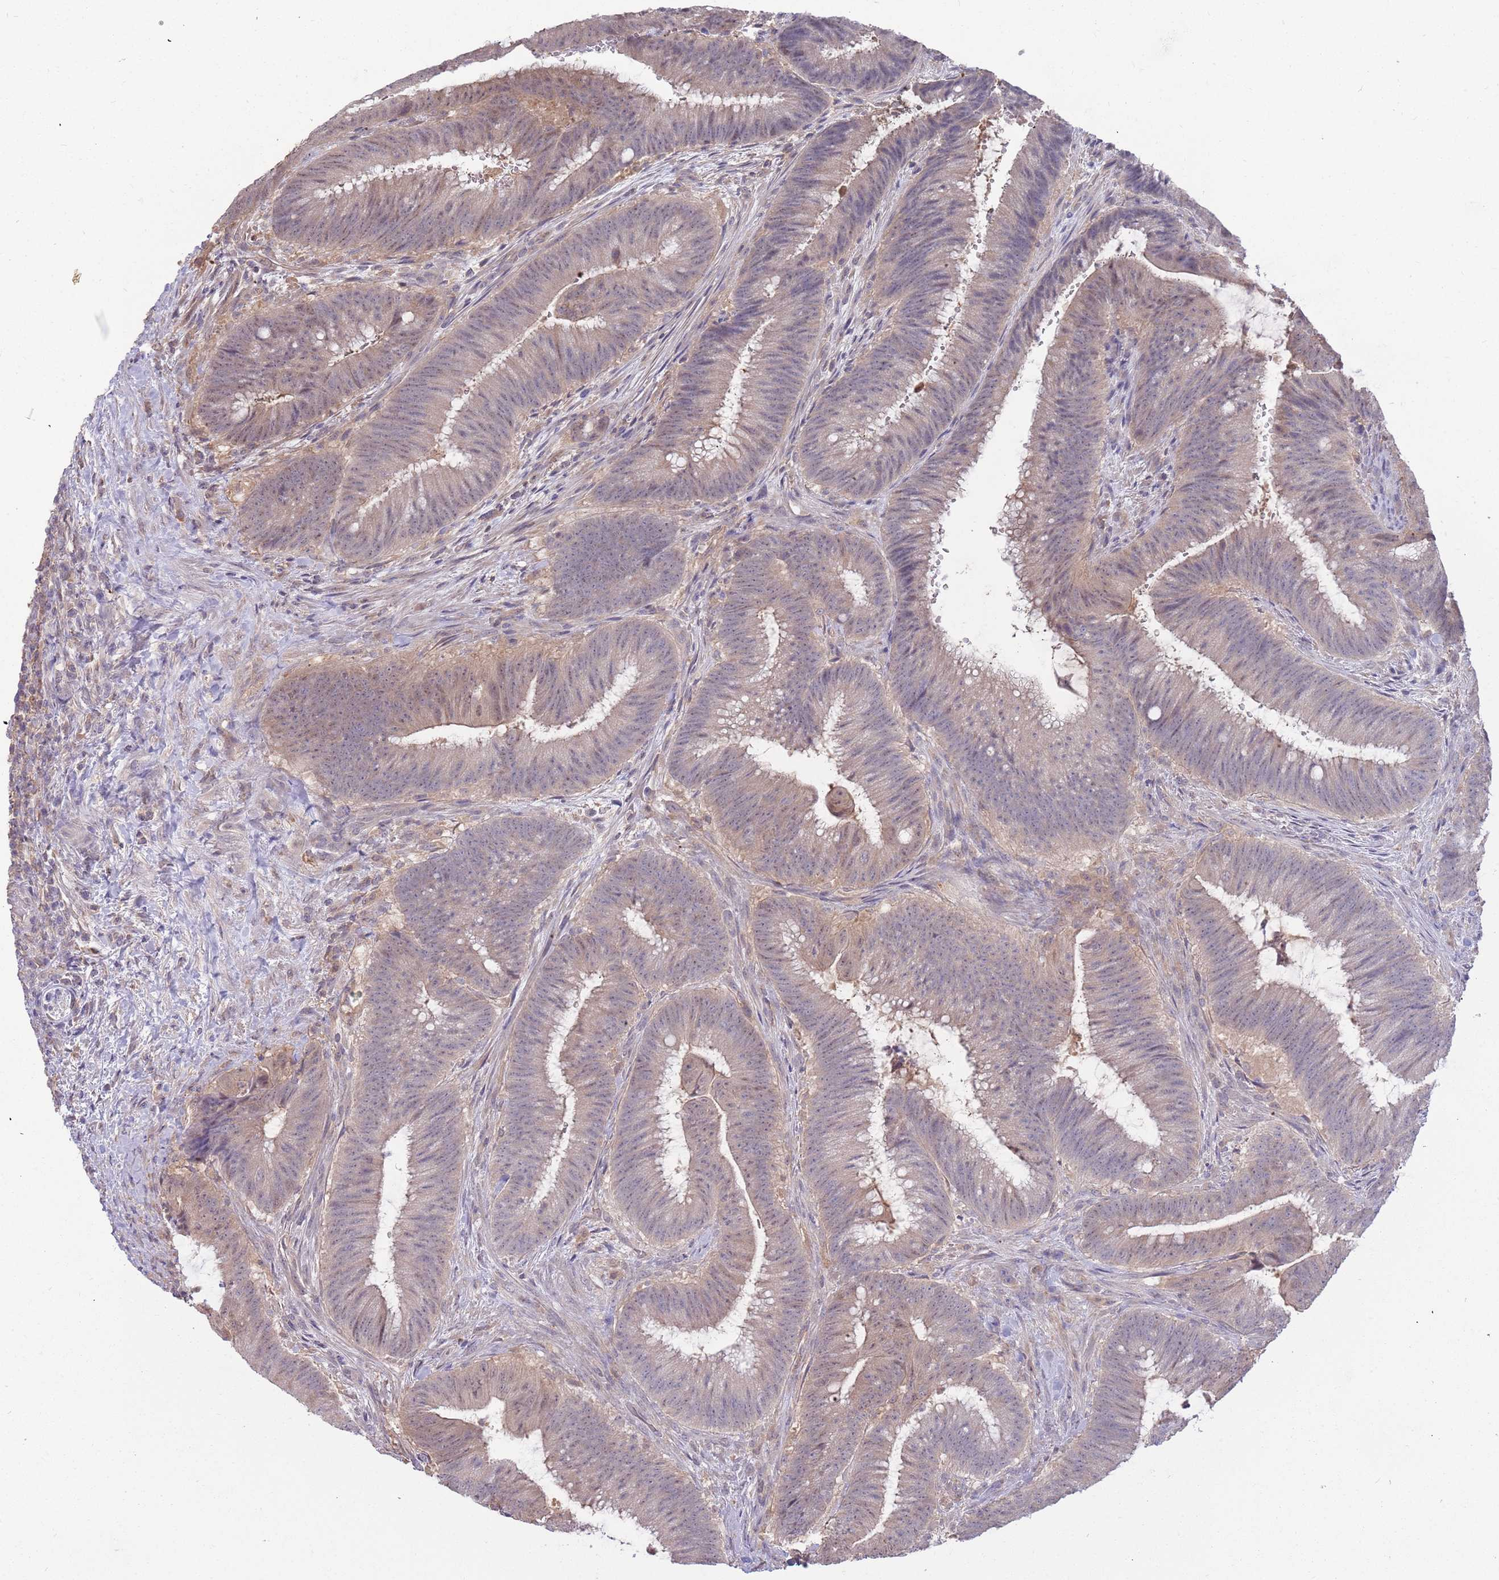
{"staining": {"intensity": "weak", "quantity": ">75%", "location": "cytoplasmic/membranous,nuclear"}, "tissue": "colorectal cancer", "cell_type": "Tumor cells", "image_type": "cancer", "snomed": [{"axis": "morphology", "description": "Adenocarcinoma, NOS"}, {"axis": "topography", "description": "Colon"}], "caption": "Immunohistochemistry (IHC) image of neoplastic tissue: human colorectal adenocarcinoma stained using immunohistochemistry (IHC) exhibits low levels of weak protein expression localized specifically in the cytoplasmic/membranous and nuclear of tumor cells, appearing as a cytoplasmic/membranous and nuclear brown color.", "gene": "AP5S1", "patient": {"sex": "female", "age": 43}}